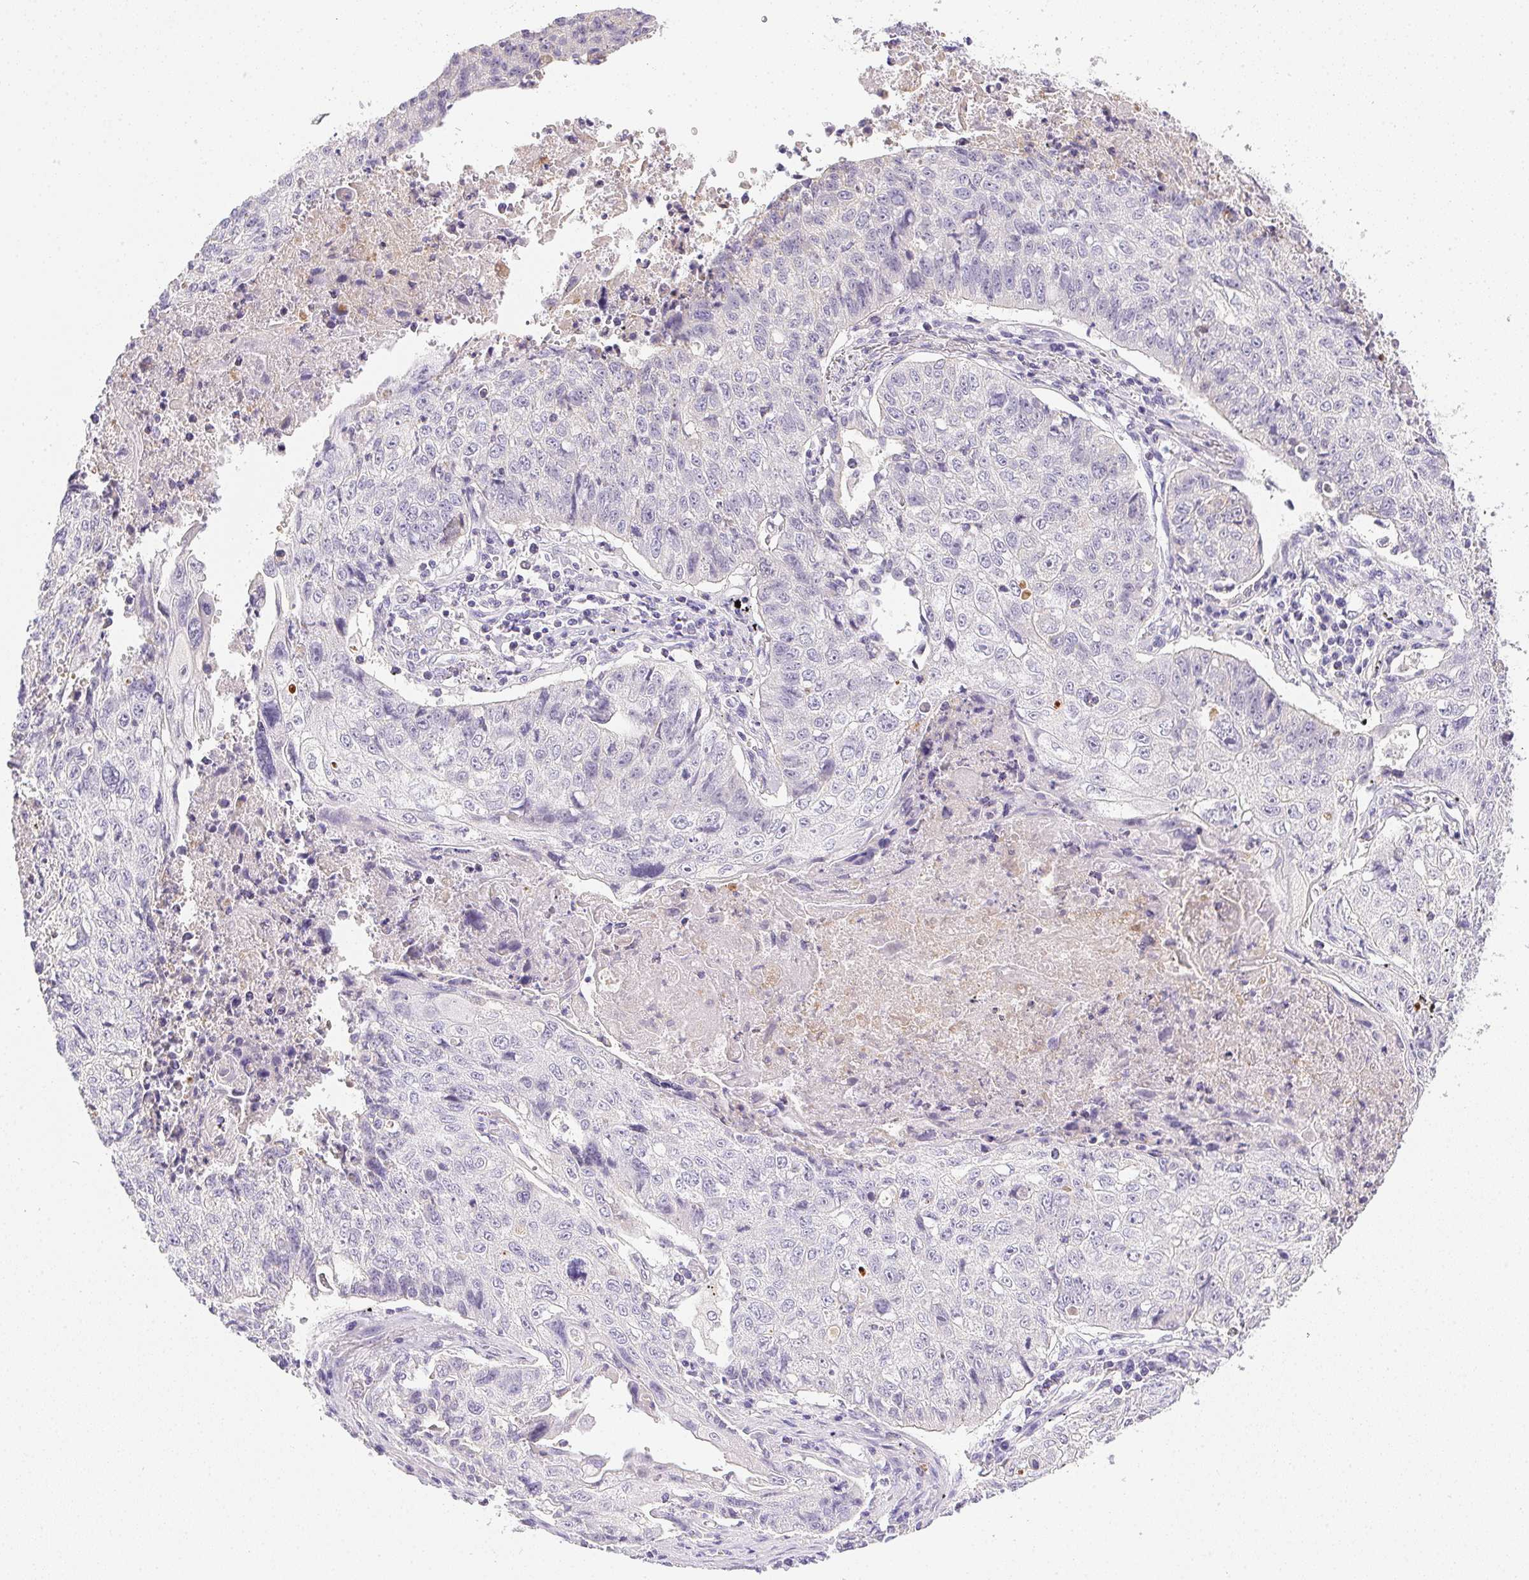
{"staining": {"intensity": "negative", "quantity": "none", "location": "none"}, "tissue": "lung cancer", "cell_type": "Tumor cells", "image_type": "cancer", "snomed": [{"axis": "morphology", "description": "Normal morphology"}, {"axis": "morphology", "description": "Aneuploidy"}, {"axis": "morphology", "description": "Squamous cell carcinoma, NOS"}, {"axis": "topography", "description": "Lymph node"}, {"axis": "topography", "description": "Lung"}], "caption": "Tumor cells are negative for brown protein staining in aneuploidy (lung).", "gene": "SLC17A7", "patient": {"sex": "female", "age": 76}}